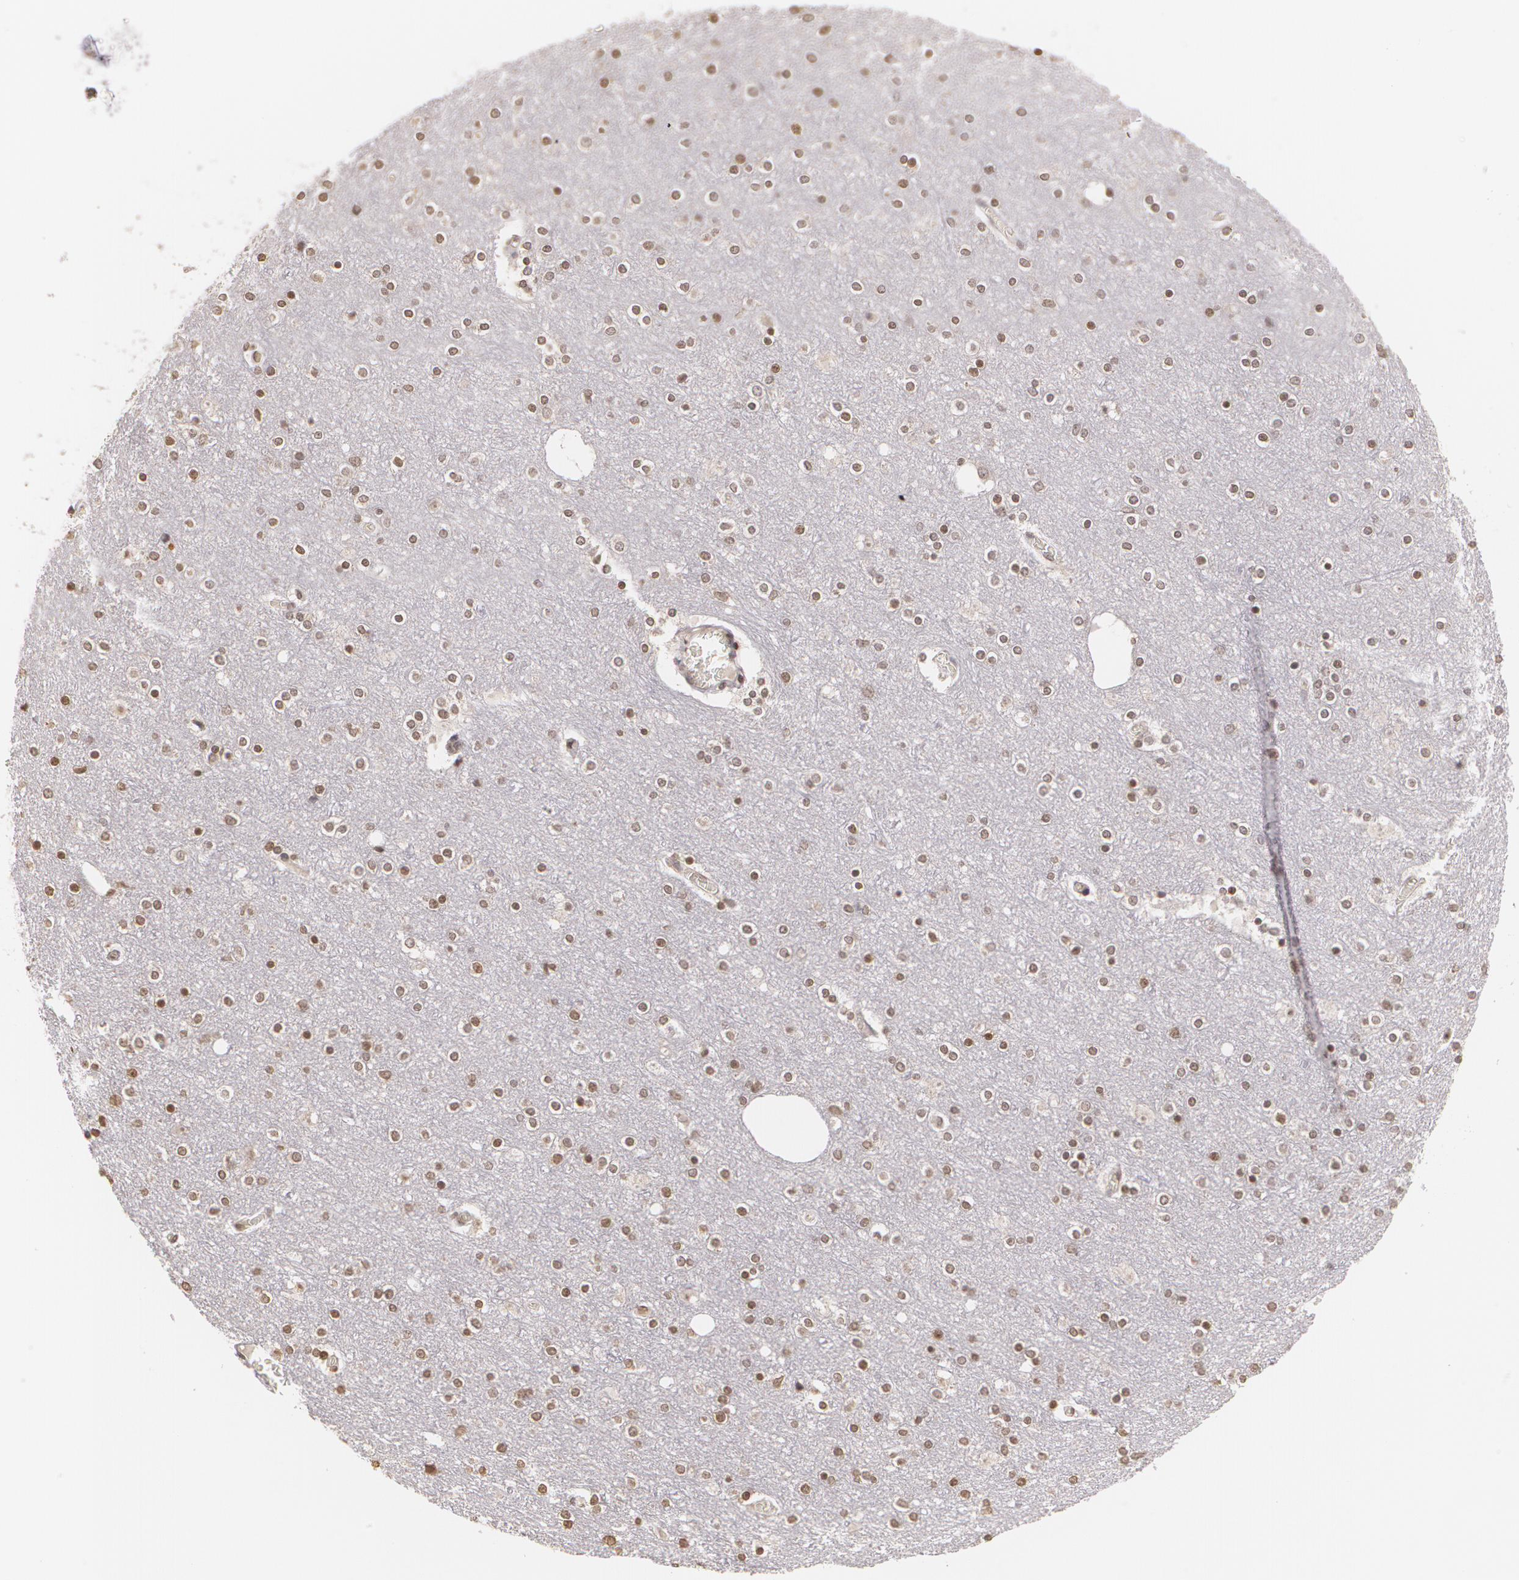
{"staining": {"intensity": "weak", "quantity": ">75%", "location": "nuclear"}, "tissue": "cerebral cortex", "cell_type": "Endothelial cells", "image_type": "normal", "snomed": [{"axis": "morphology", "description": "Normal tissue, NOS"}, {"axis": "topography", "description": "Cerebral cortex"}], "caption": "Weak nuclear expression is identified in approximately >75% of endothelial cells in benign cerebral cortex. The staining is performed using DAB brown chromogen to label protein expression. The nuclei are counter-stained blue using hematoxylin.", "gene": "THRB", "patient": {"sex": "female", "age": 54}}